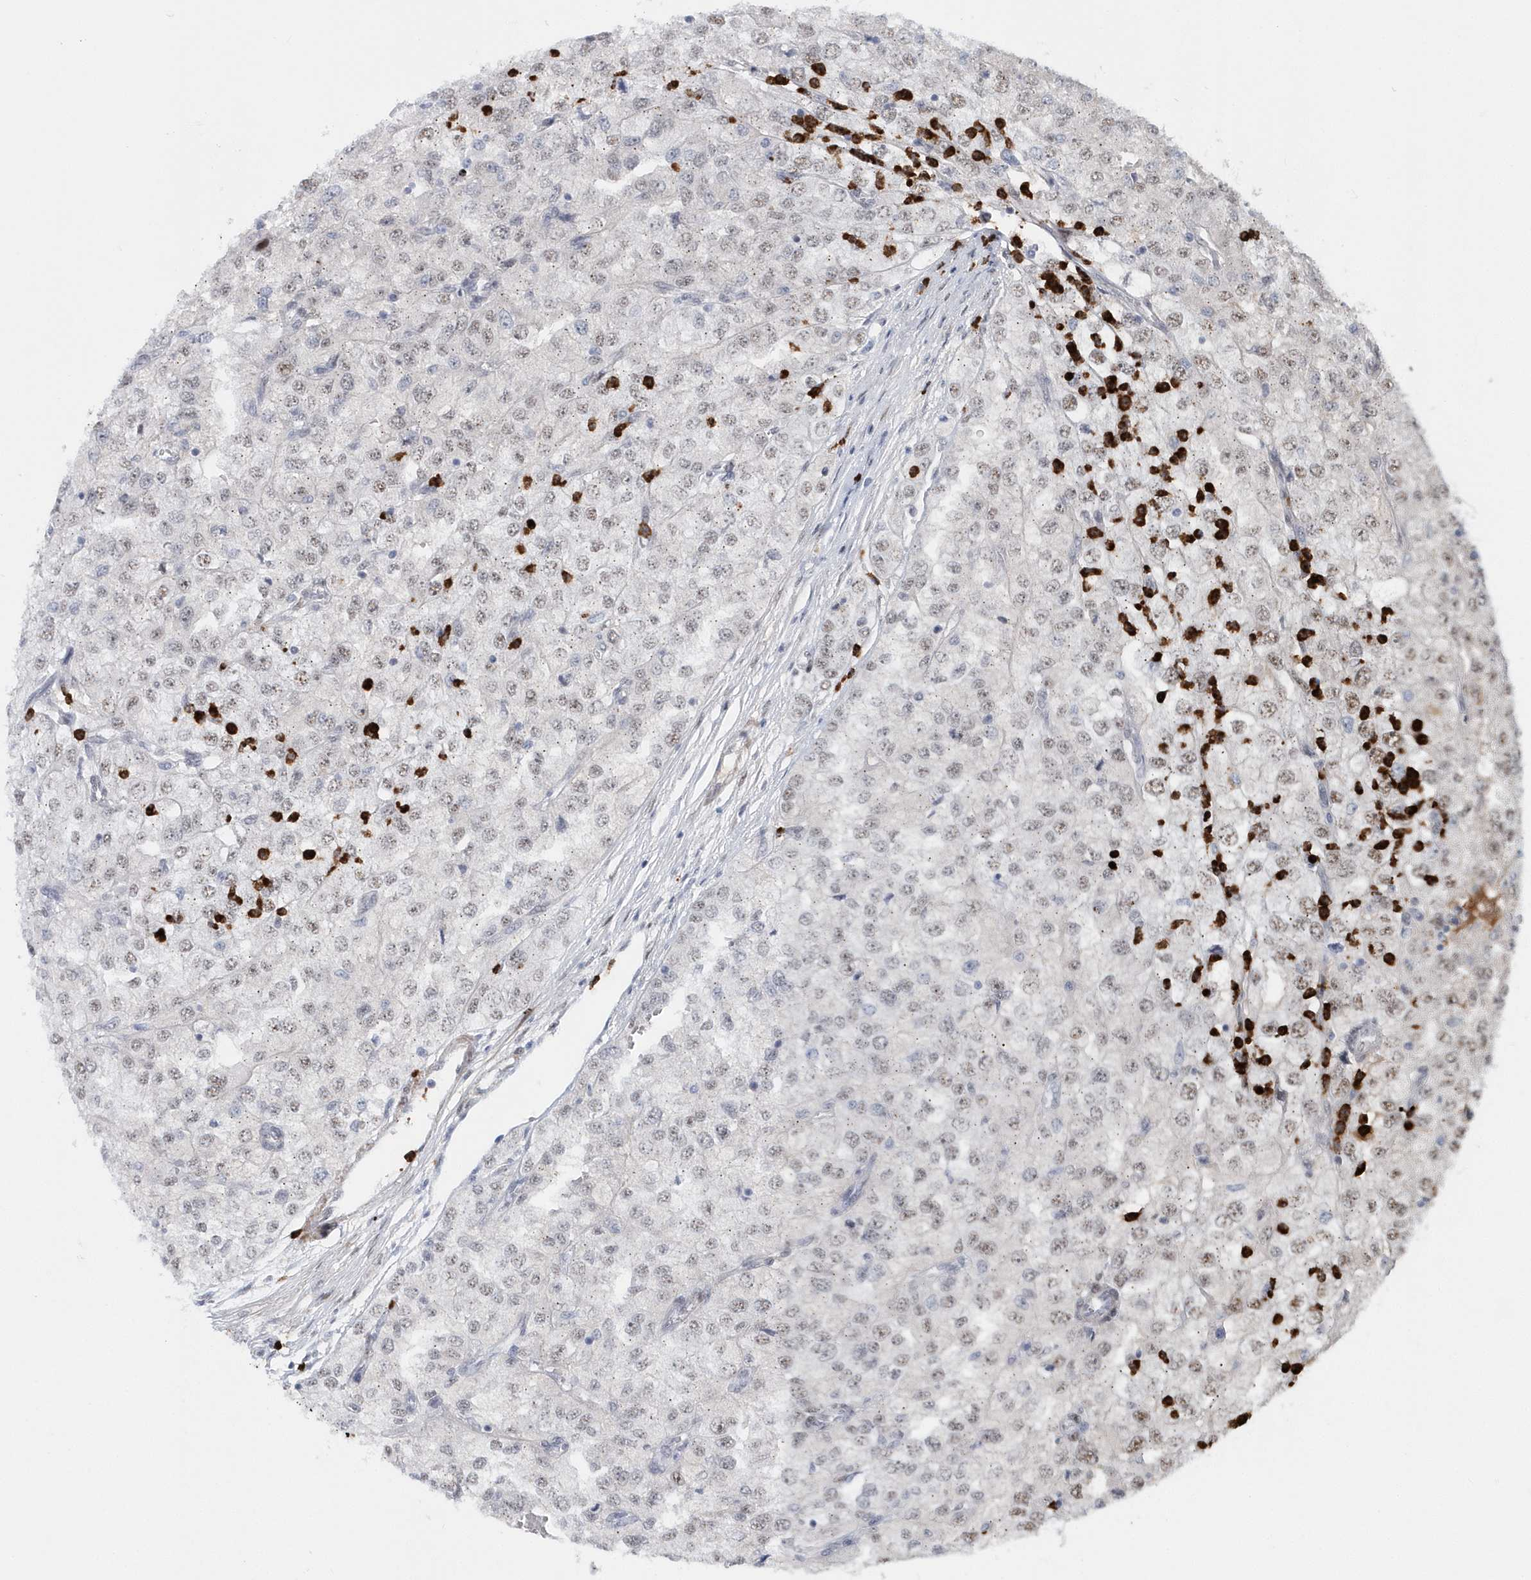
{"staining": {"intensity": "weak", "quantity": "<25%", "location": "nuclear"}, "tissue": "renal cancer", "cell_type": "Tumor cells", "image_type": "cancer", "snomed": [{"axis": "morphology", "description": "Adenocarcinoma, NOS"}, {"axis": "topography", "description": "Kidney"}], "caption": "DAB (3,3'-diaminobenzidine) immunohistochemical staining of renal cancer (adenocarcinoma) displays no significant staining in tumor cells. Brightfield microscopy of immunohistochemistry stained with DAB (3,3'-diaminobenzidine) (brown) and hematoxylin (blue), captured at high magnification.", "gene": "ASCL4", "patient": {"sex": "female", "age": 54}}